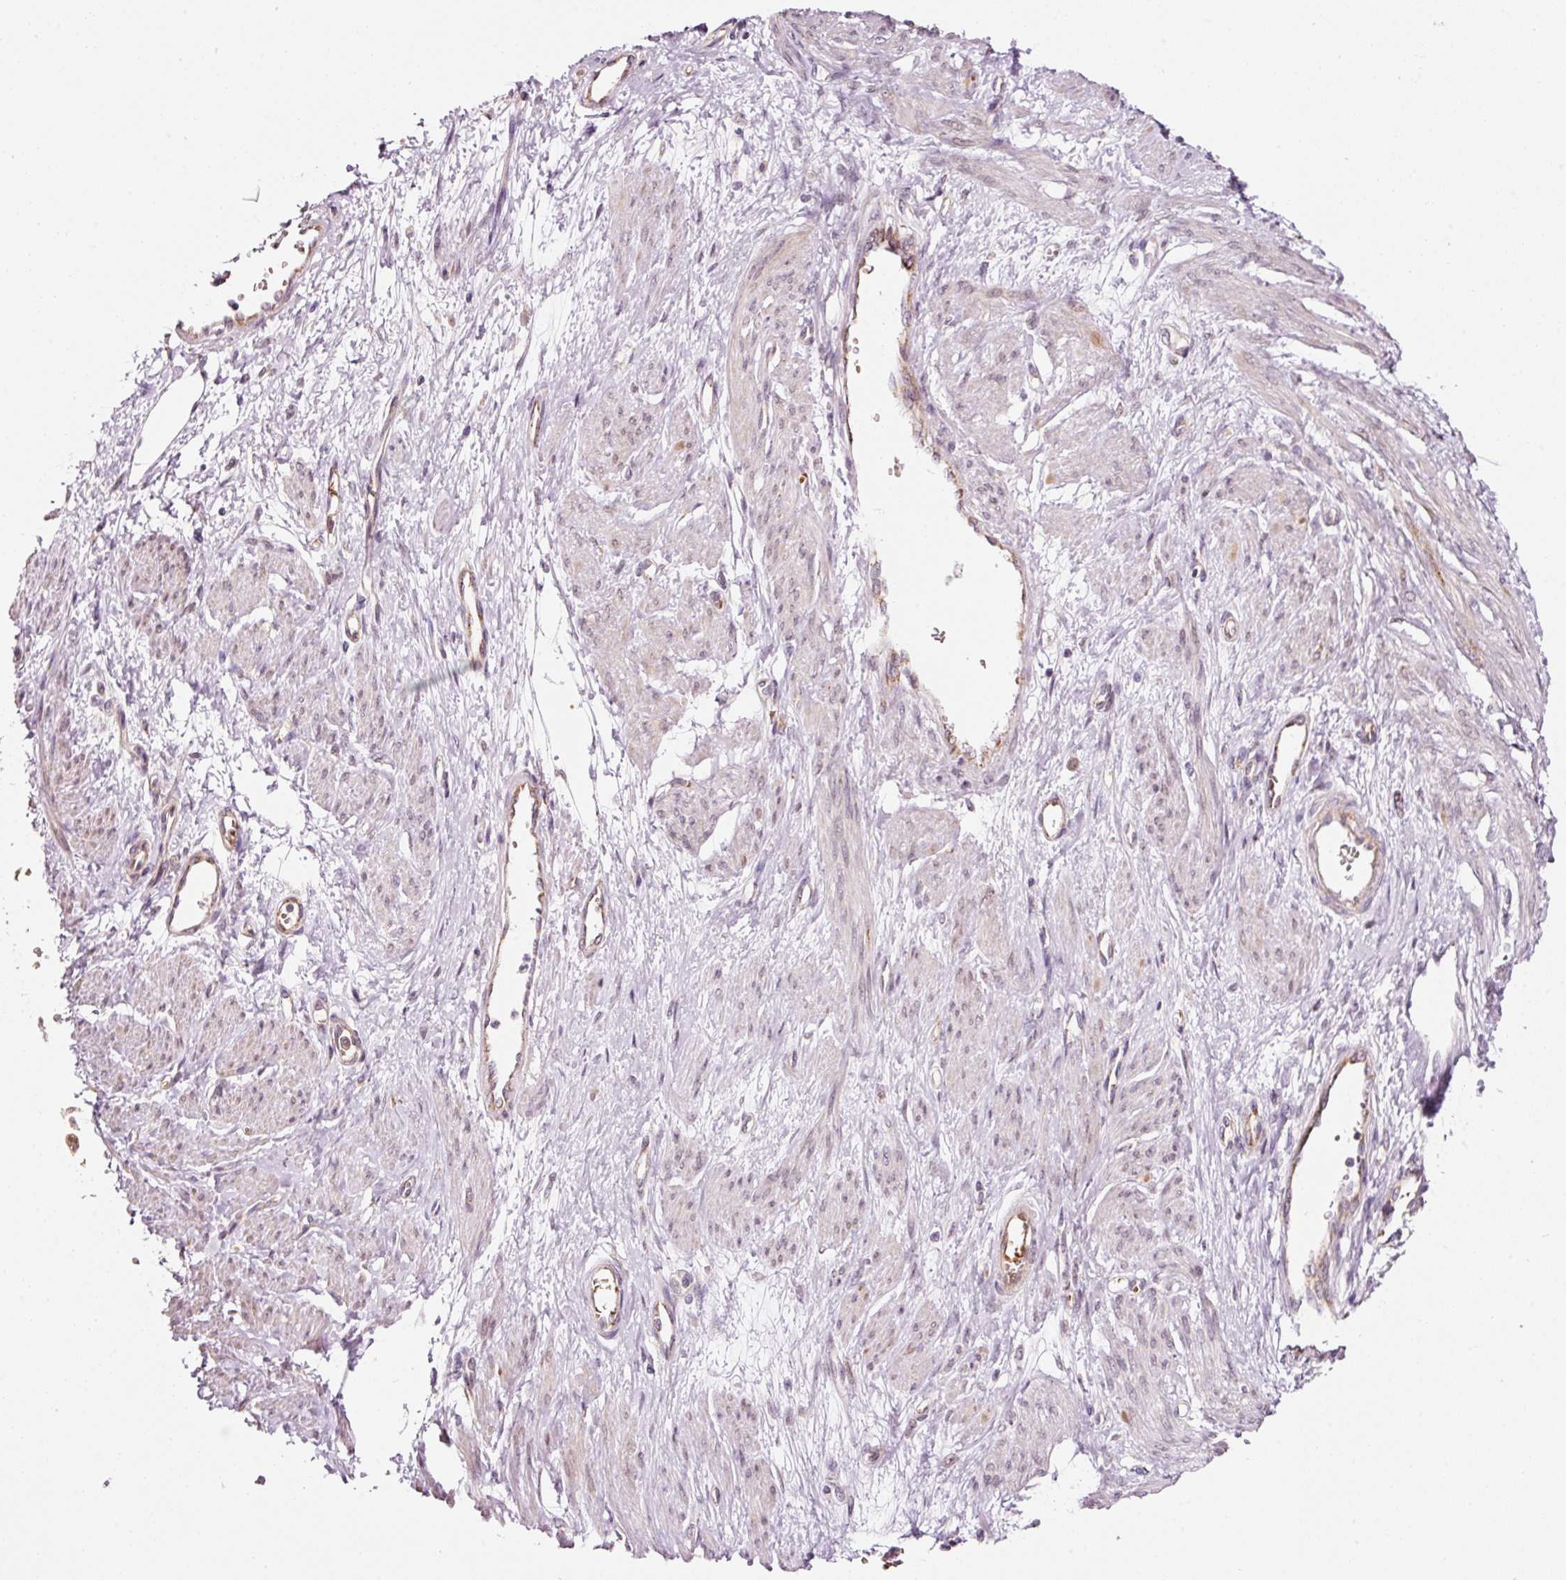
{"staining": {"intensity": "negative", "quantity": "none", "location": "none"}, "tissue": "smooth muscle", "cell_type": "Smooth muscle cells", "image_type": "normal", "snomed": [{"axis": "morphology", "description": "Normal tissue, NOS"}, {"axis": "topography", "description": "Smooth muscle"}, {"axis": "topography", "description": "Uterus"}], "caption": "IHC photomicrograph of benign smooth muscle: smooth muscle stained with DAB (3,3'-diaminobenzidine) exhibits no significant protein staining in smooth muscle cells.", "gene": "ZNF460", "patient": {"sex": "female", "age": 39}}